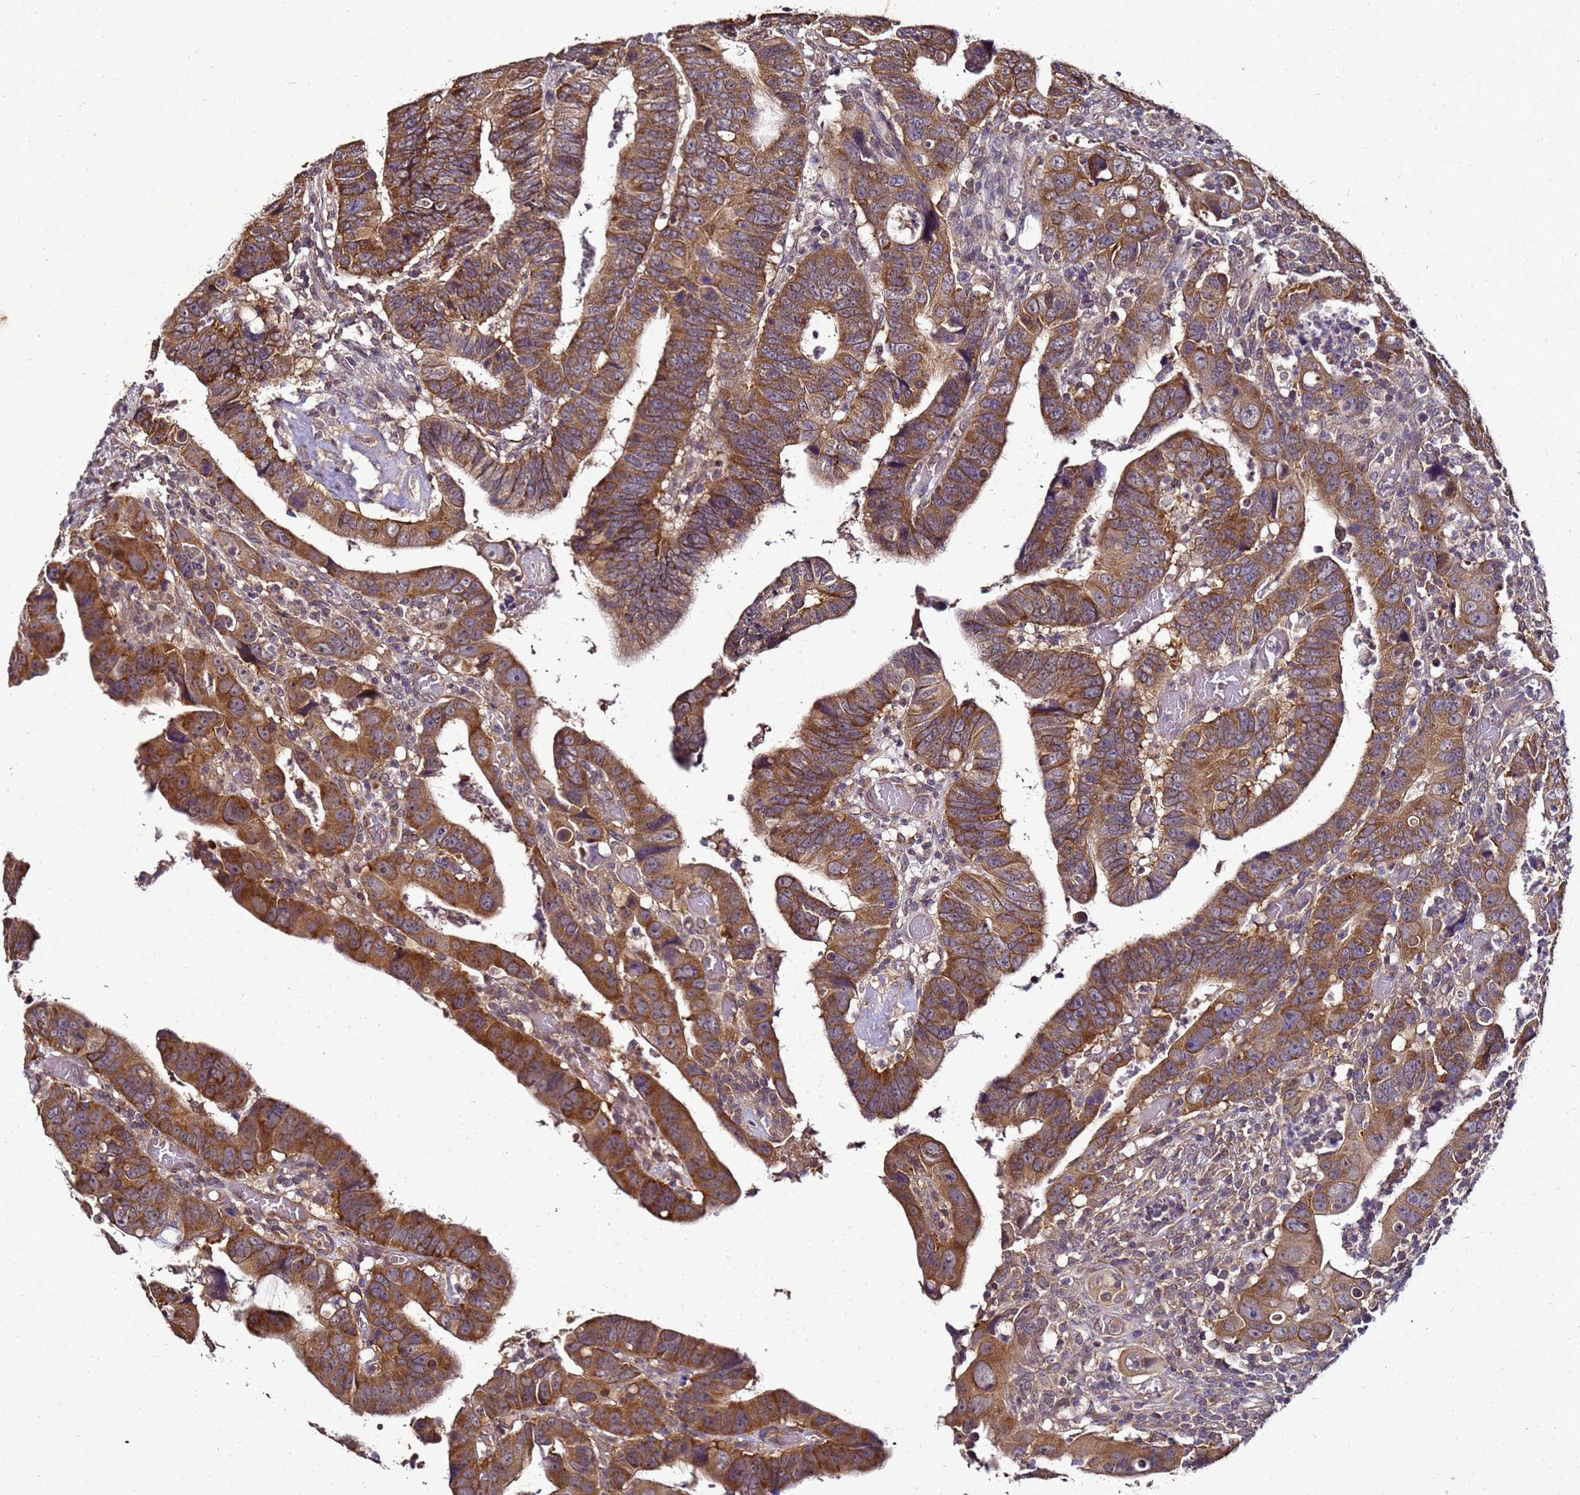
{"staining": {"intensity": "strong", "quantity": ">75%", "location": "cytoplasmic/membranous"}, "tissue": "colorectal cancer", "cell_type": "Tumor cells", "image_type": "cancer", "snomed": [{"axis": "morphology", "description": "Normal tissue, NOS"}, {"axis": "morphology", "description": "Adenocarcinoma, NOS"}, {"axis": "topography", "description": "Rectum"}], "caption": "Human colorectal cancer stained with a brown dye reveals strong cytoplasmic/membranous positive positivity in approximately >75% of tumor cells.", "gene": "ANKRD17", "patient": {"sex": "female", "age": 65}}